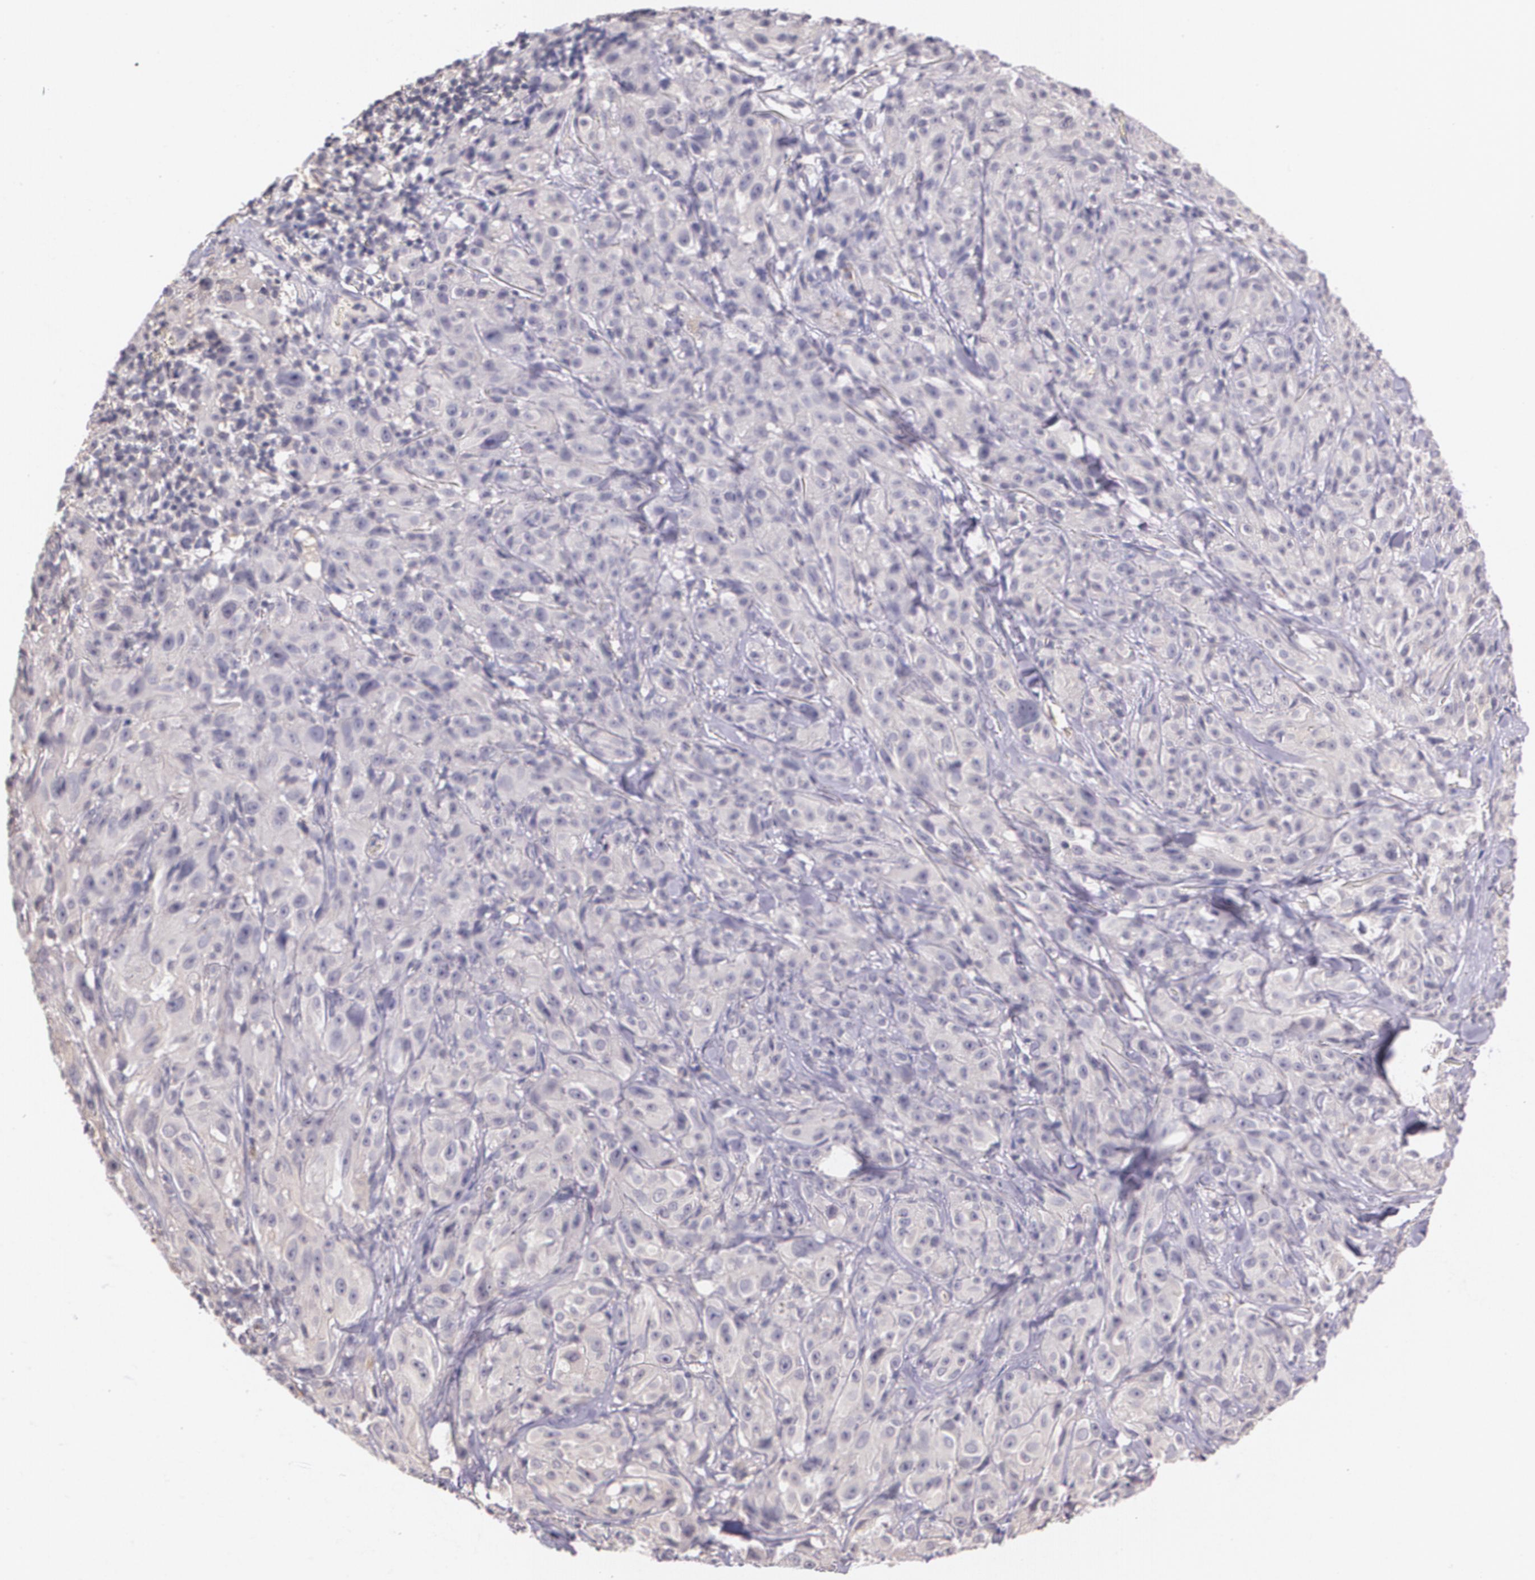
{"staining": {"intensity": "weak", "quantity": ">75%", "location": "cytoplasmic/membranous"}, "tissue": "melanoma", "cell_type": "Tumor cells", "image_type": "cancer", "snomed": [{"axis": "morphology", "description": "Malignant melanoma, NOS"}, {"axis": "topography", "description": "Skin"}], "caption": "Immunohistochemistry (IHC) (DAB (3,3'-diaminobenzidine)) staining of human melanoma reveals weak cytoplasmic/membranous protein positivity in about >75% of tumor cells.", "gene": "TM4SF1", "patient": {"sex": "male", "age": 56}}